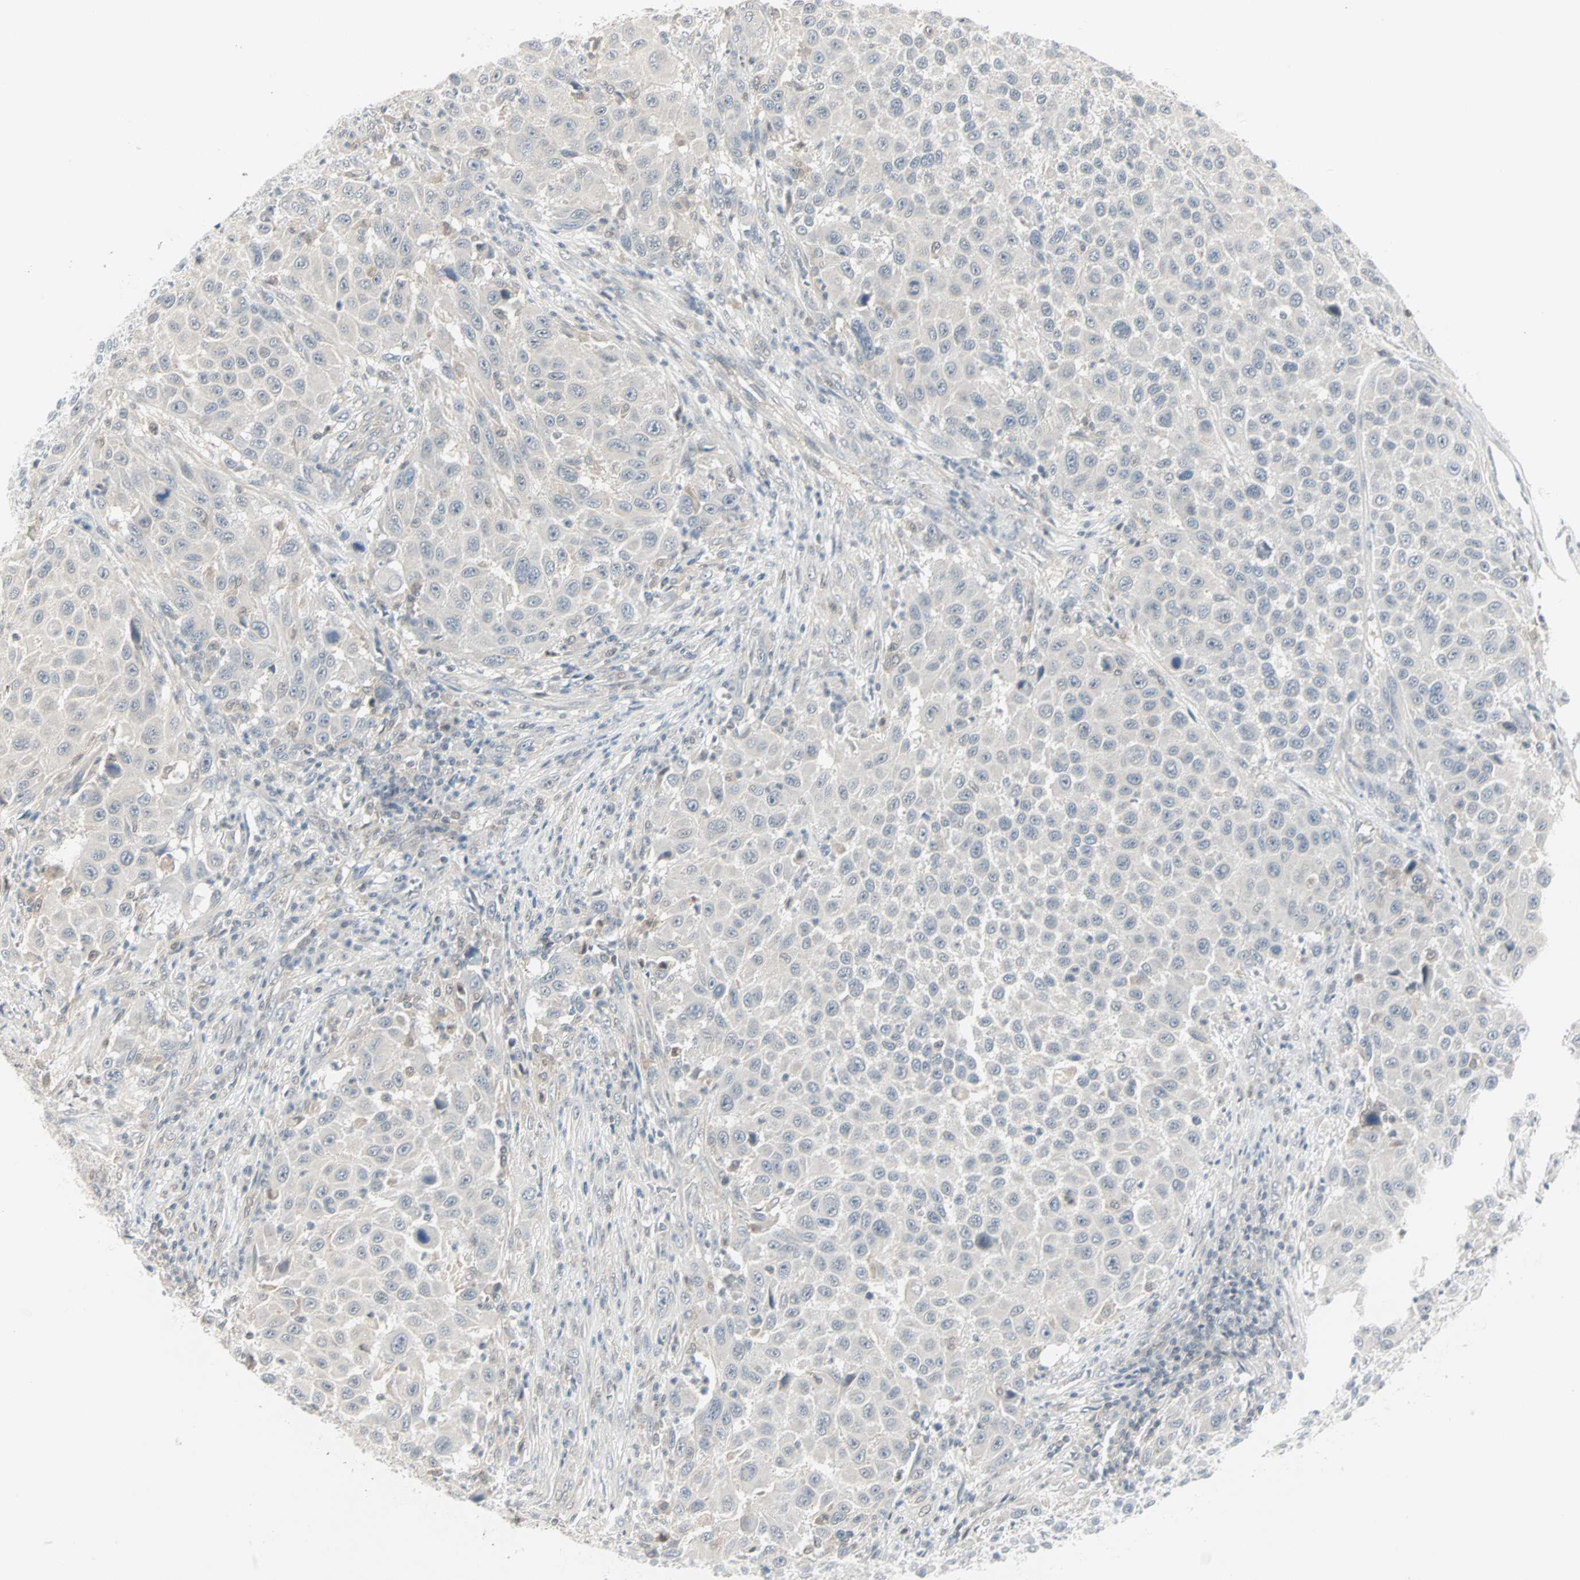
{"staining": {"intensity": "negative", "quantity": "none", "location": "none"}, "tissue": "melanoma", "cell_type": "Tumor cells", "image_type": "cancer", "snomed": [{"axis": "morphology", "description": "Malignant melanoma, Metastatic site"}, {"axis": "topography", "description": "Lymph node"}], "caption": "An immunohistochemistry (IHC) photomicrograph of melanoma is shown. There is no staining in tumor cells of melanoma.", "gene": "PTPA", "patient": {"sex": "male", "age": 61}}